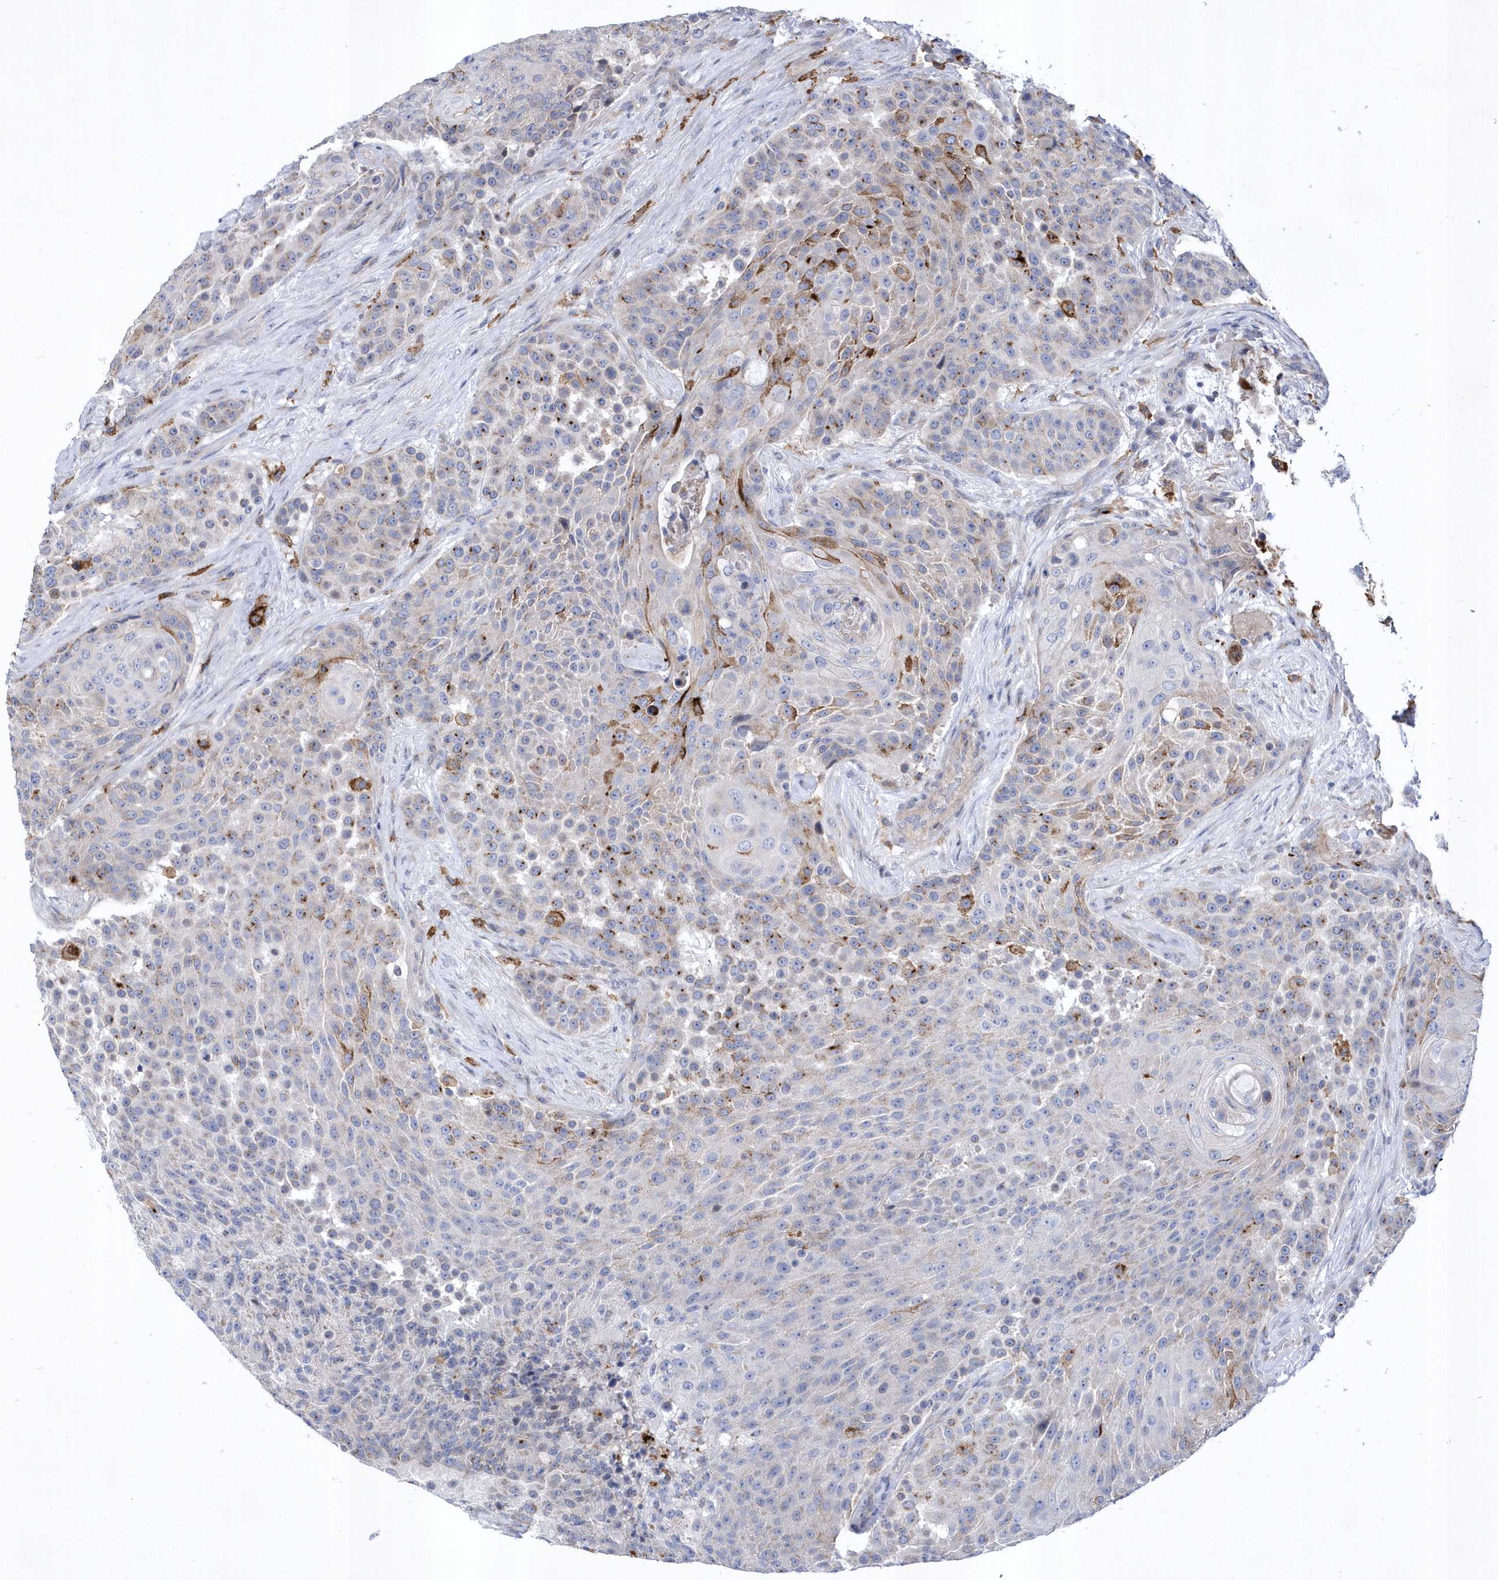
{"staining": {"intensity": "moderate", "quantity": "<25%", "location": "cytoplasmic/membranous"}, "tissue": "urothelial cancer", "cell_type": "Tumor cells", "image_type": "cancer", "snomed": [{"axis": "morphology", "description": "Urothelial carcinoma, High grade"}, {"axis": "topography", "description": "Urinary bladder"}], "caption": "Tumor cells exhibit low levels of moderate cytoplasmic/membranous positivity in about <25% of cells in human urothelial cancer. (IHC, brightfield microscopy, high magnification).", "gene": "LONRF2", "patient": {"sex": "female", "age": 63}}